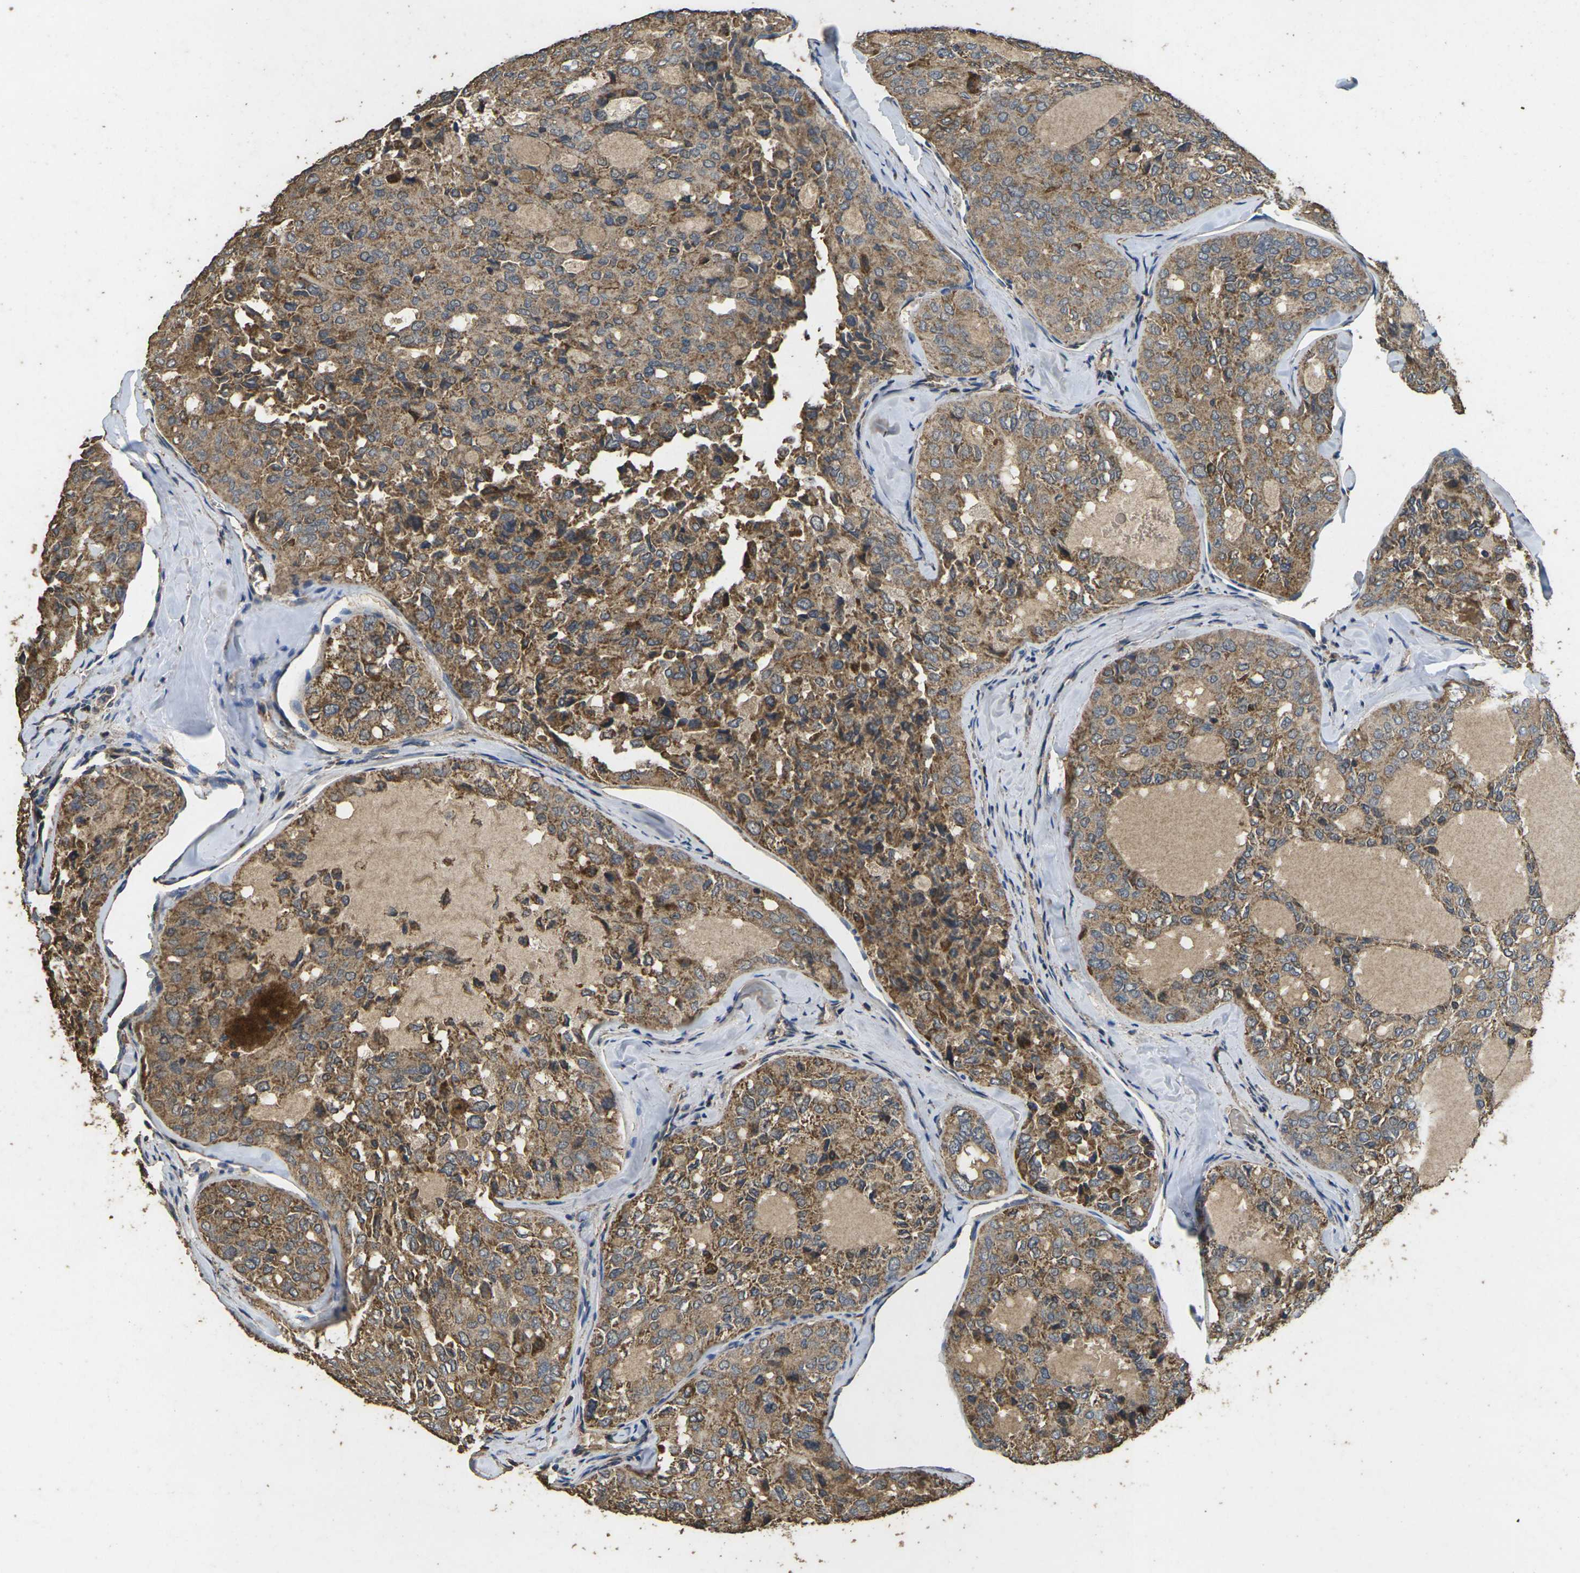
{"staining": {"intensity": "moderate", "quantity": ">75%", "location": "cytoplasmic/membranous"}, "tissue": "thyroid cancer", "cell_type": "Tumor cells", "image_type": "cancer", "snomed": [{"axis": "morphology", "description": "Follicular adenoma carcinoma, NOS"}, {"axis": "topography", "description": "Thyroid gland"}], "caption": "Thyroid cancer stained for a protein shows moderate cytoplasmic/membranous positivity in tumor cells.", "gene": "MAPK11", "patient": {"sex": "male", "age": 75}}